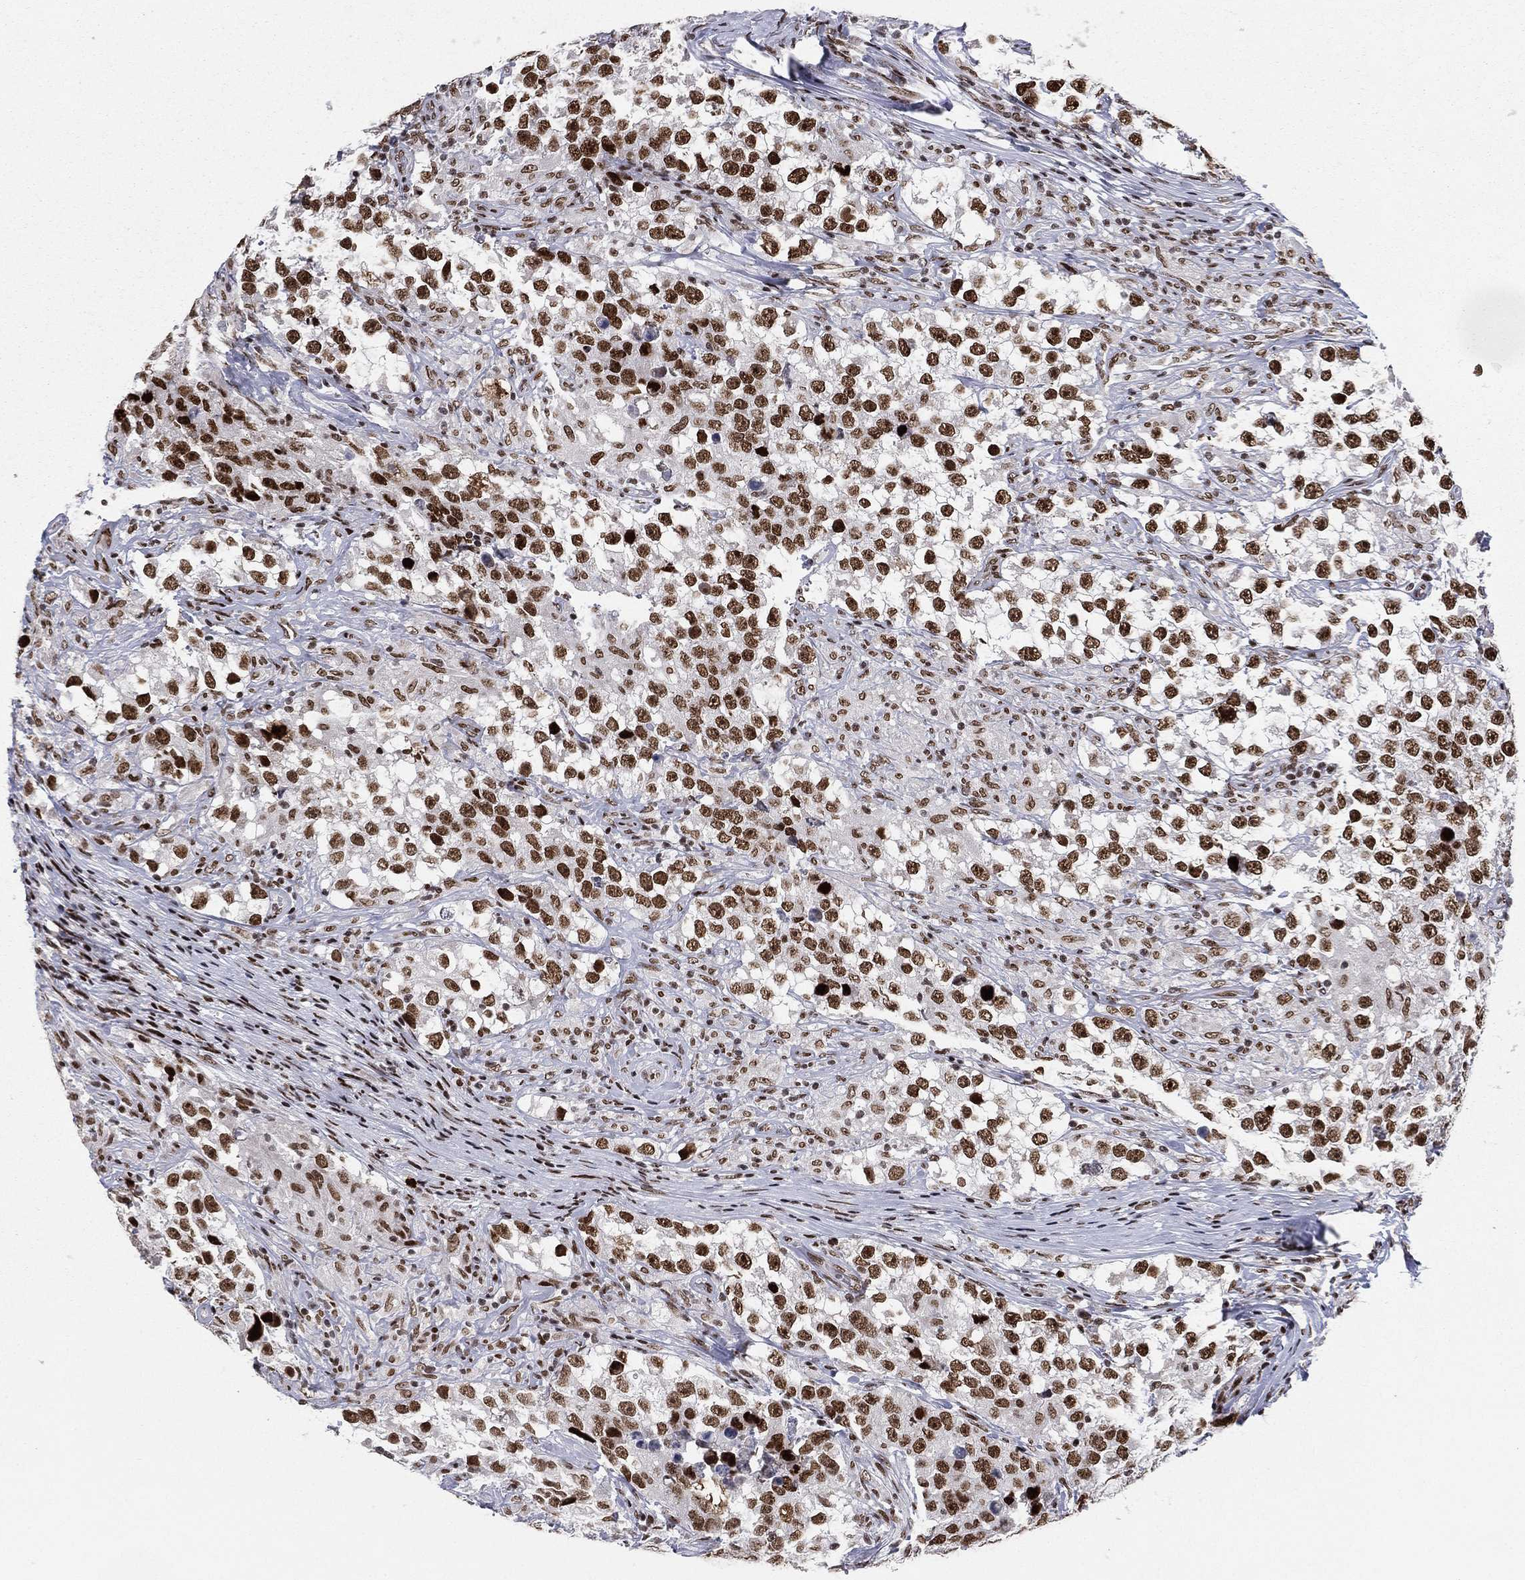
{"staining": {"intensity": "strong", "quantity": ">75%", "location": "nuclear"}, "tissue": "testis cancer", "cell_type": "Tumor cells", "image_type": "cancer", "snomed": [{"axis": "morphology", "description": "Seminoma, NOS"}, {"axis": "topography", "description": "Testis"}], "caption": "Human seminoma (testis) stained with a brown dye exhibits strong nuclear positive expression in about >75% of tumor cells.", "gene": "RTF1", "patient": {"sex": "male", "age": 46}}